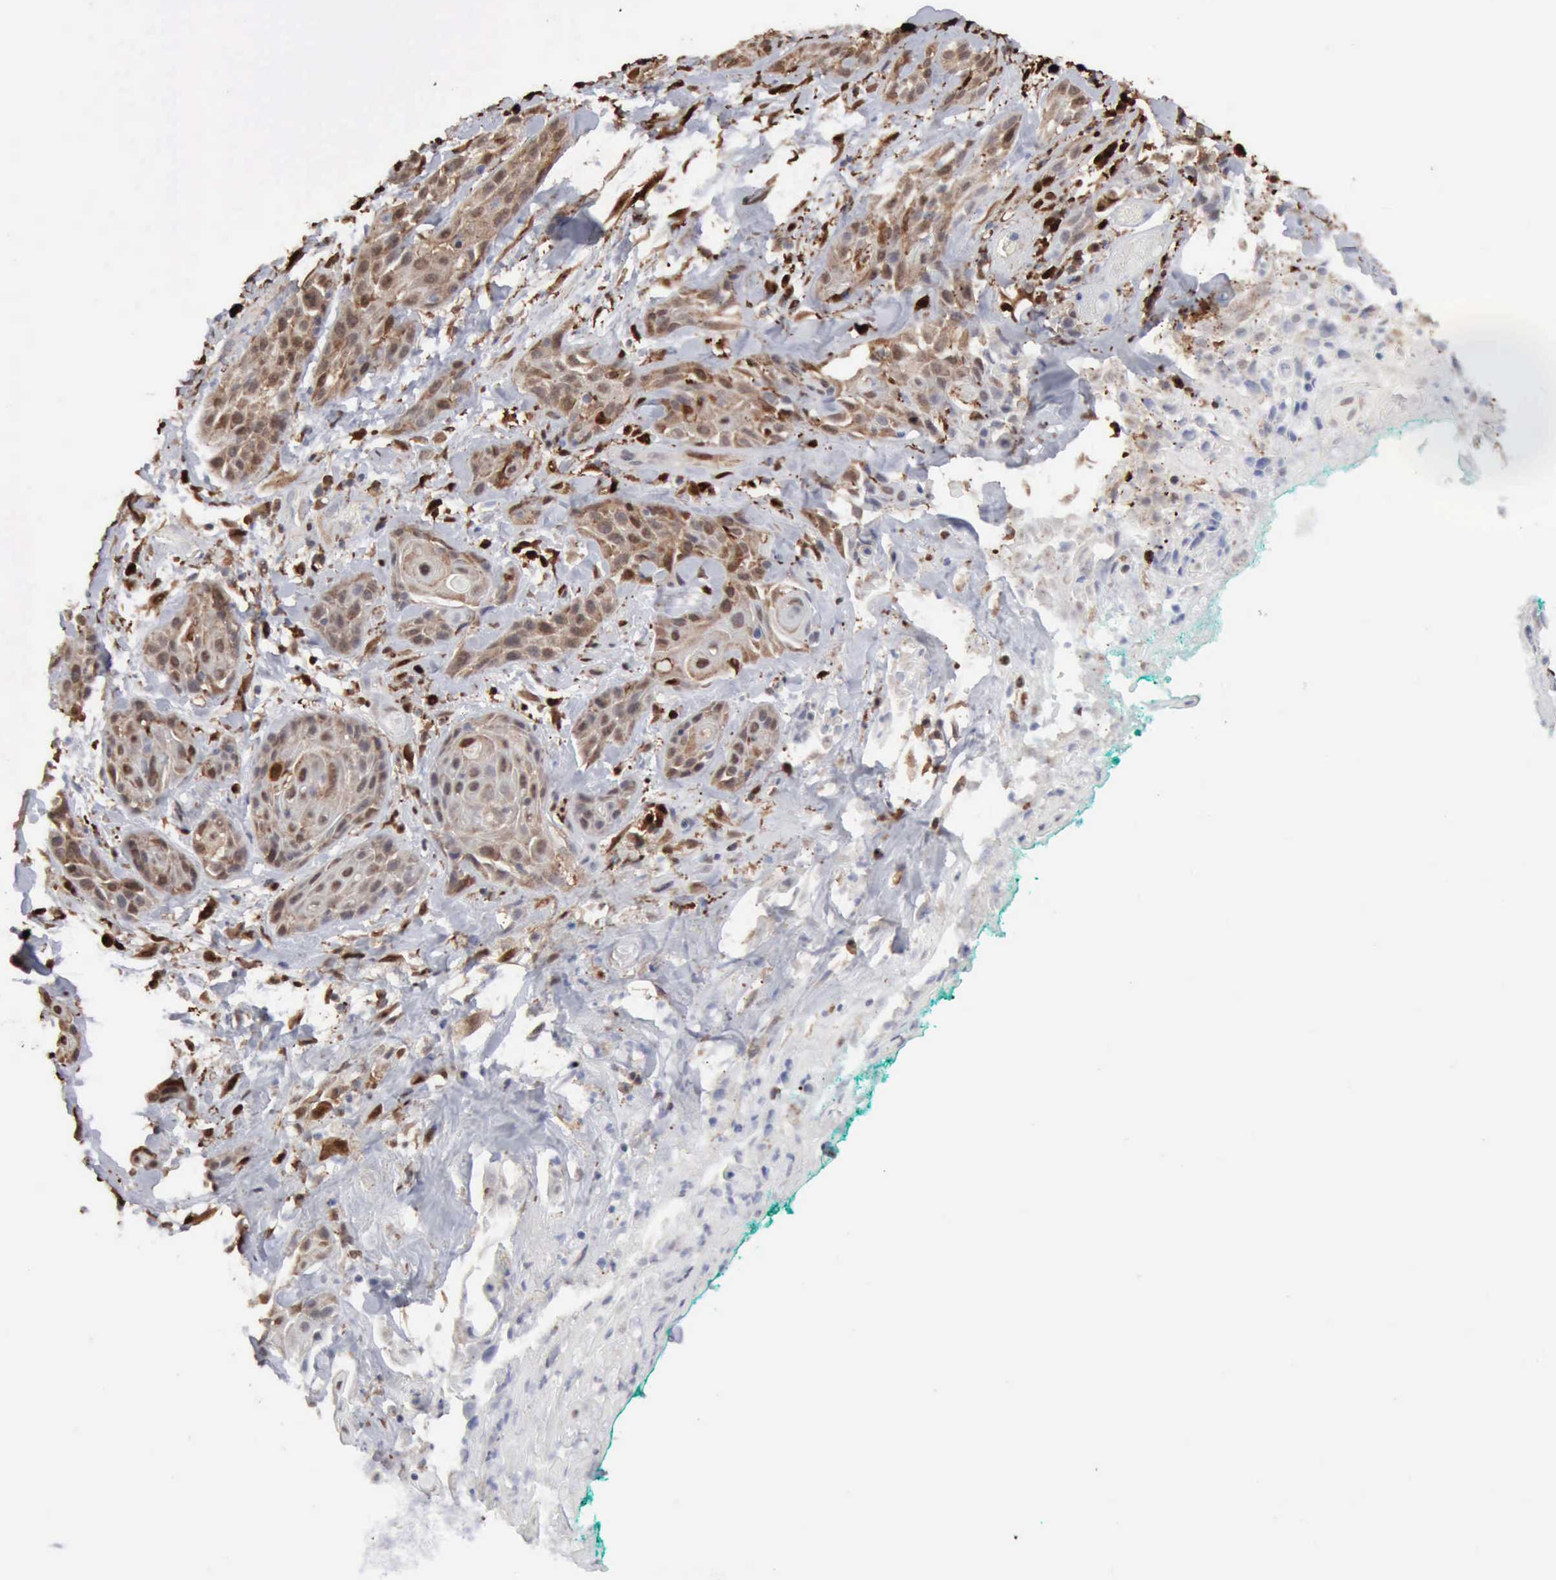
{"staining": {"intensity": "moderate", "quantity": "25%-75%", "location": "cytoplasmic/membranous,nuclear"}, "tissue": "skin cancer", "cell_type": "Tumor cells", "image_type": "cancer", "snomed": [{"axis": "morphology", "description": "Squamous cell carcinoma, NOS"}, {"axis": "topography", "description": "Skin"}, {"axis": "topography", "description": "Anal"}], "caption": "An immunohistochemistry histopathology image of neoplastic tissue is shown. Protein staining in brown shows moderate cytoplasmic/membranous and nuclear positivity in skin cancer within tumor cells.", "gene": "STAT1", "patient": {"sex": "male", "age": 64}}